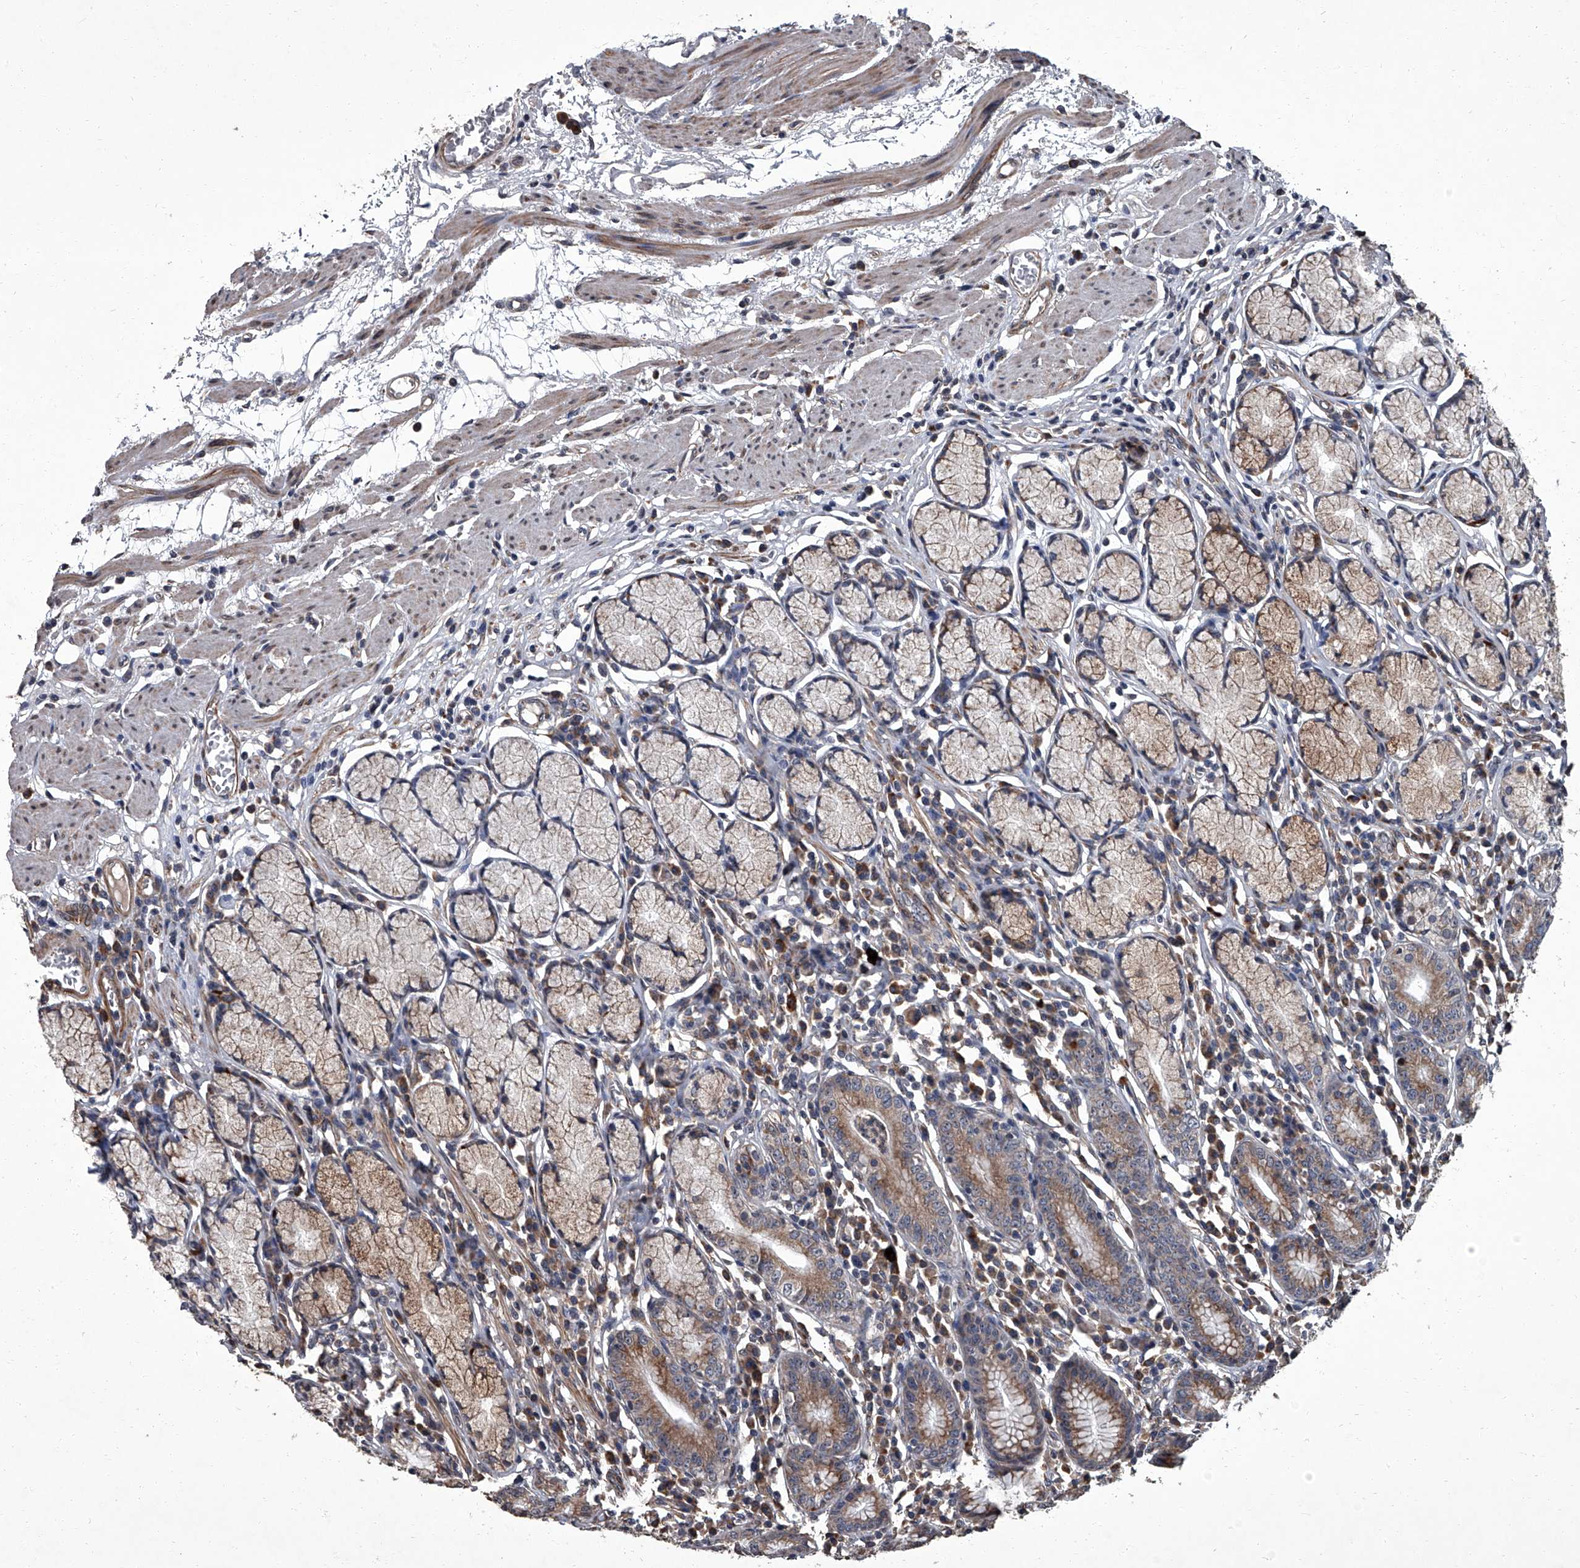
{"staining": {"intensity": "moderate", "quantity": ">75%", "location": "cytoplasmic/membranous"}, "tissue": "stomach", "cell_type": "Glandular cells", "image_type": "normal", "snomed": [{"axis": "morphology", "description": "Normal tissue, NOS"}, {"axis": "topography", "description": "Stomach"}], "caption": "Brown immunohistochemical staining in normal human stomach displays moderate cytoplasmic/membranous positivity in approximately >75% of glandular cells.", "gene": "SIRT4", "patient": {"sex": "male", "age": 55}}